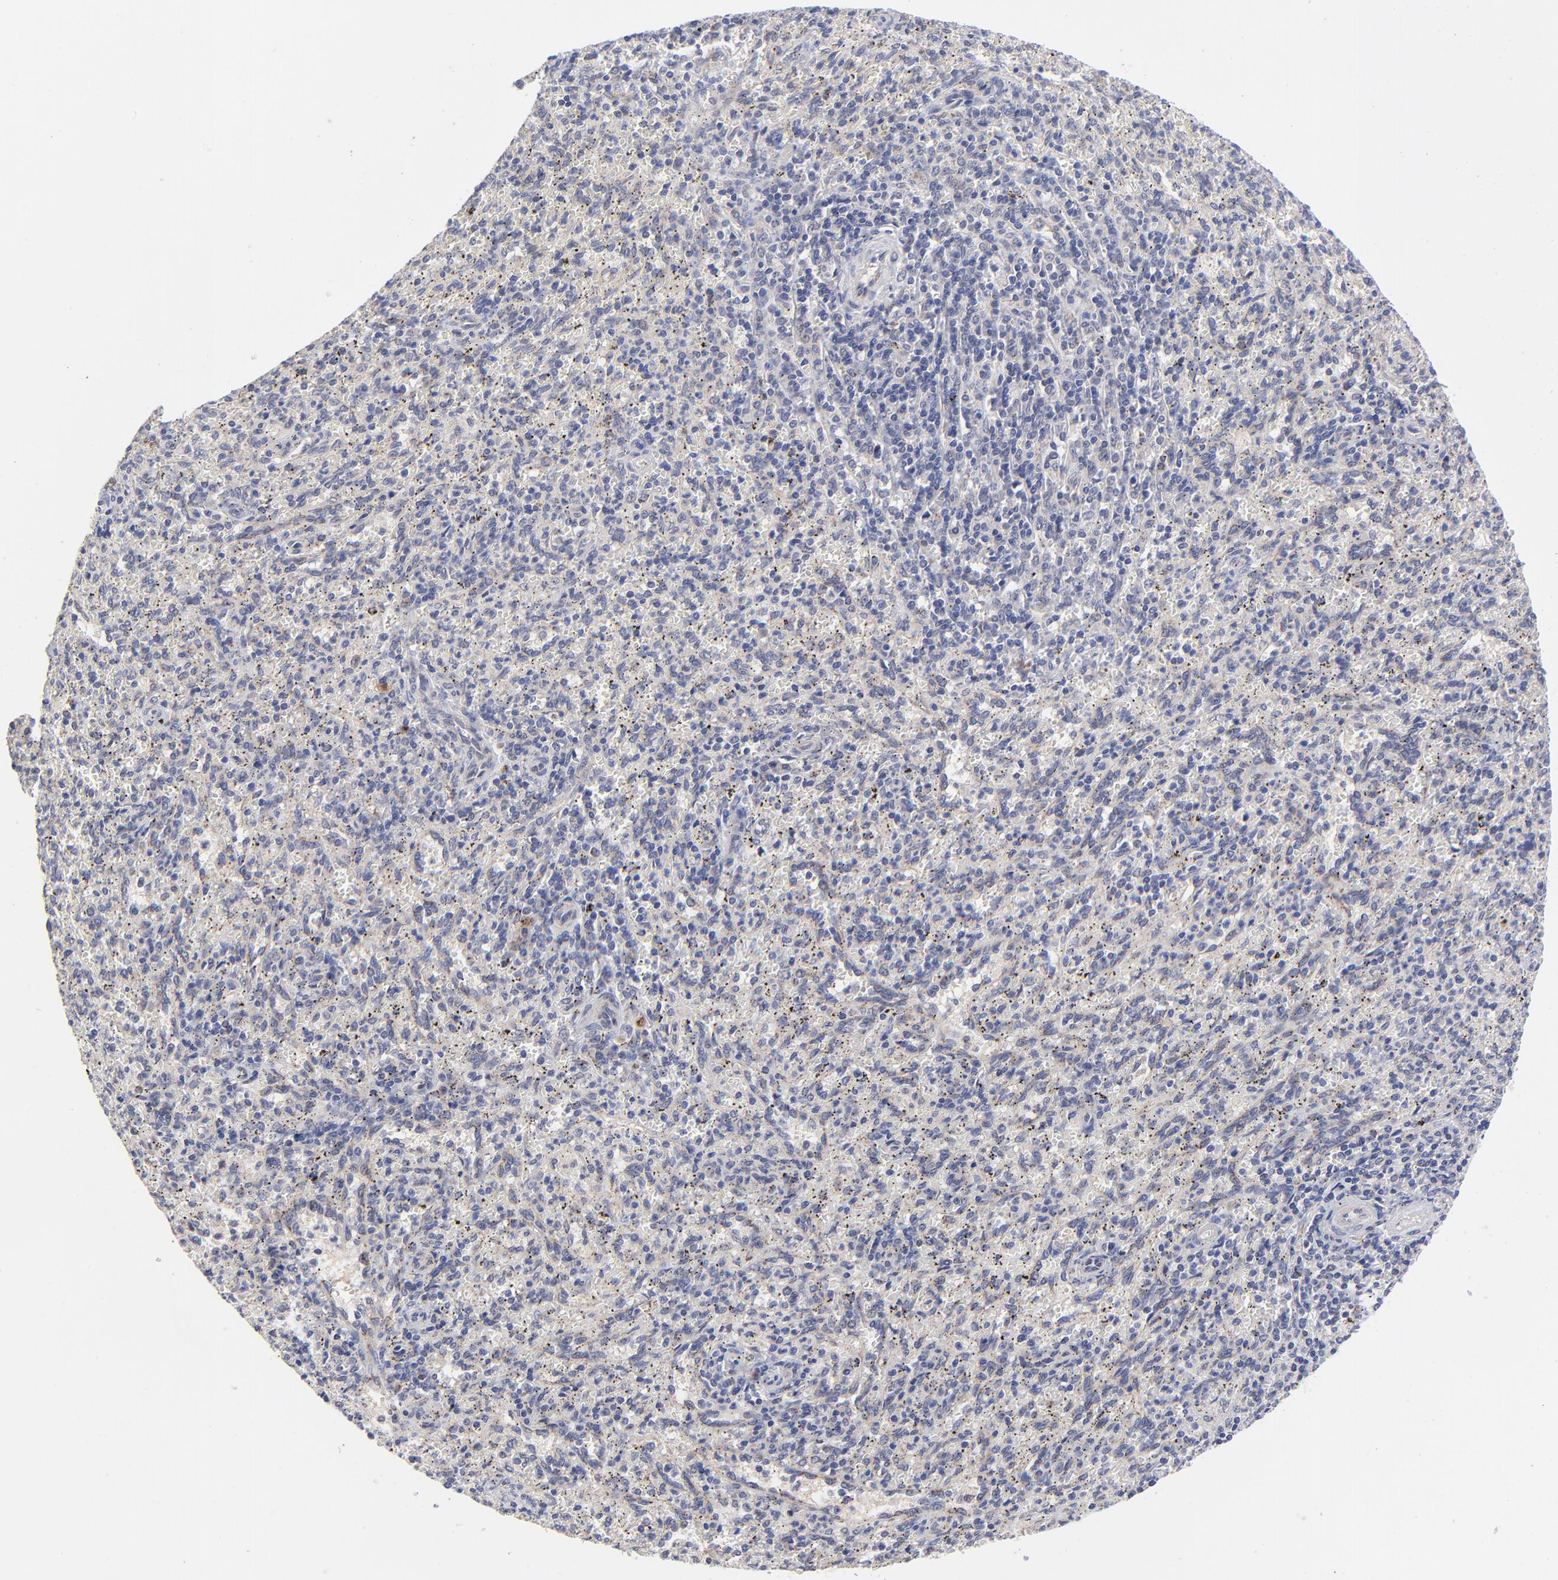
{"staining": {"intensity": "negative", "quantity": "none", "location": "none"}, "tissue": "spleen", "cell_type": "Cells in red pulp", "image_type": "normal", "snomed": [{"axis": "morphology", "description": "Normal tissue, NOS"}, {"axis": "topography", "description": "Spleen"}], "caption": "Immunohistochemistry photomicrograph of normal spleen: human spleen stained with DAB displays no significant protein expression in cells in red pulp. (Brightfield microscopy of DAB immunohistochemistry (IHC) at high magnification).", "gene": "FBXL12", "patient": {"sex": "female", "age": 10}}